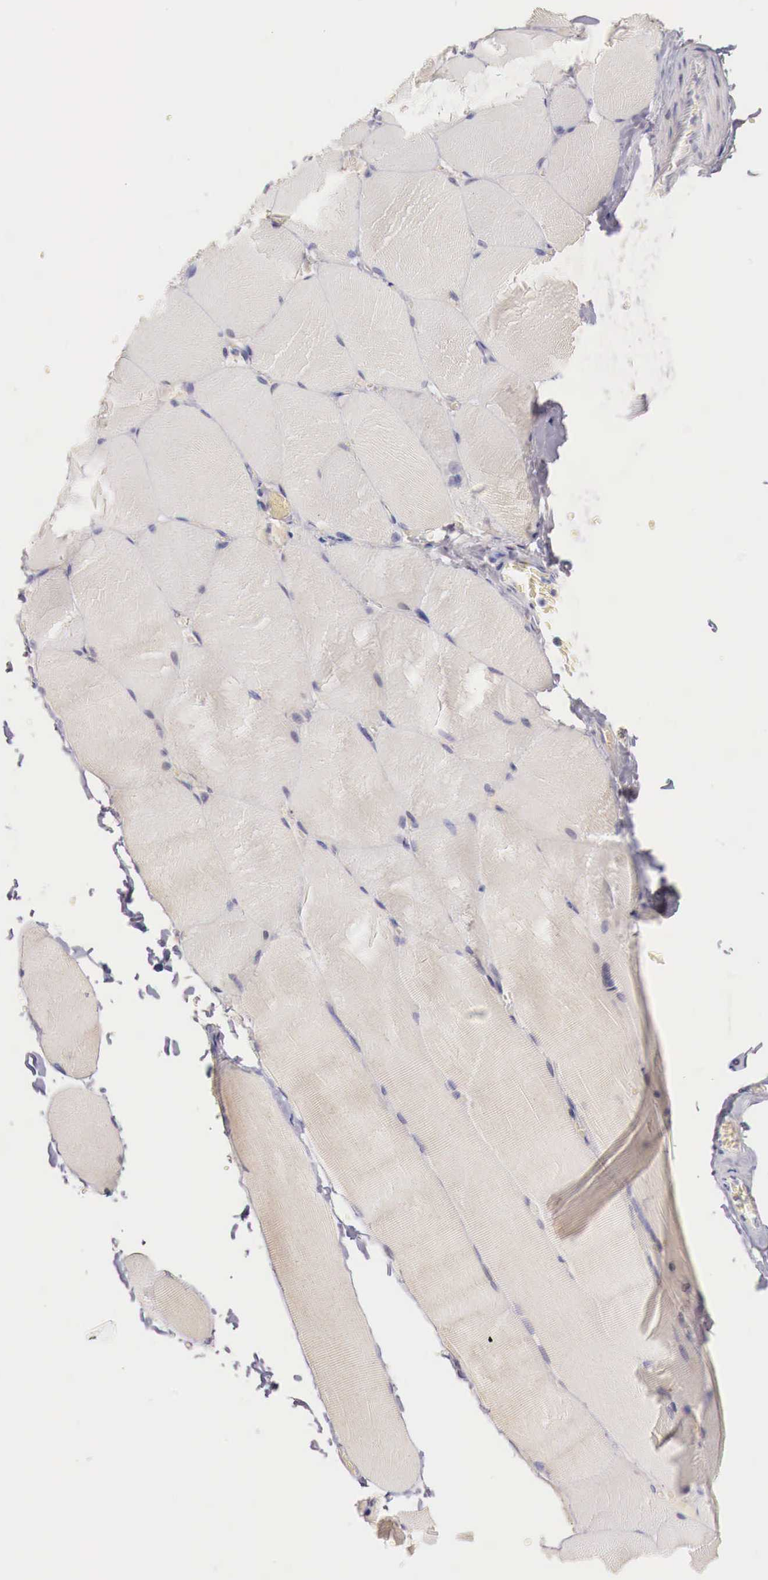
{"staining": {"intensity": "negative", "quantity": "none", "location": "none"}, "tissue": "skeletal muscle", "cell_type": "Myocytes", "image_type": "normal", "snomed": [{"axis": "morphology", "description": "Normal tissue, NOS"}, {"axis": "topography", "description": "Skeletal muscle"}], "caption": "An immunohistochemistry image of benign skeletal muscle is shown. There is no staining in myocytes of skeletal muscle.", "gene": "ITIH6", "patient": {"sex": "male", "age": 71}}